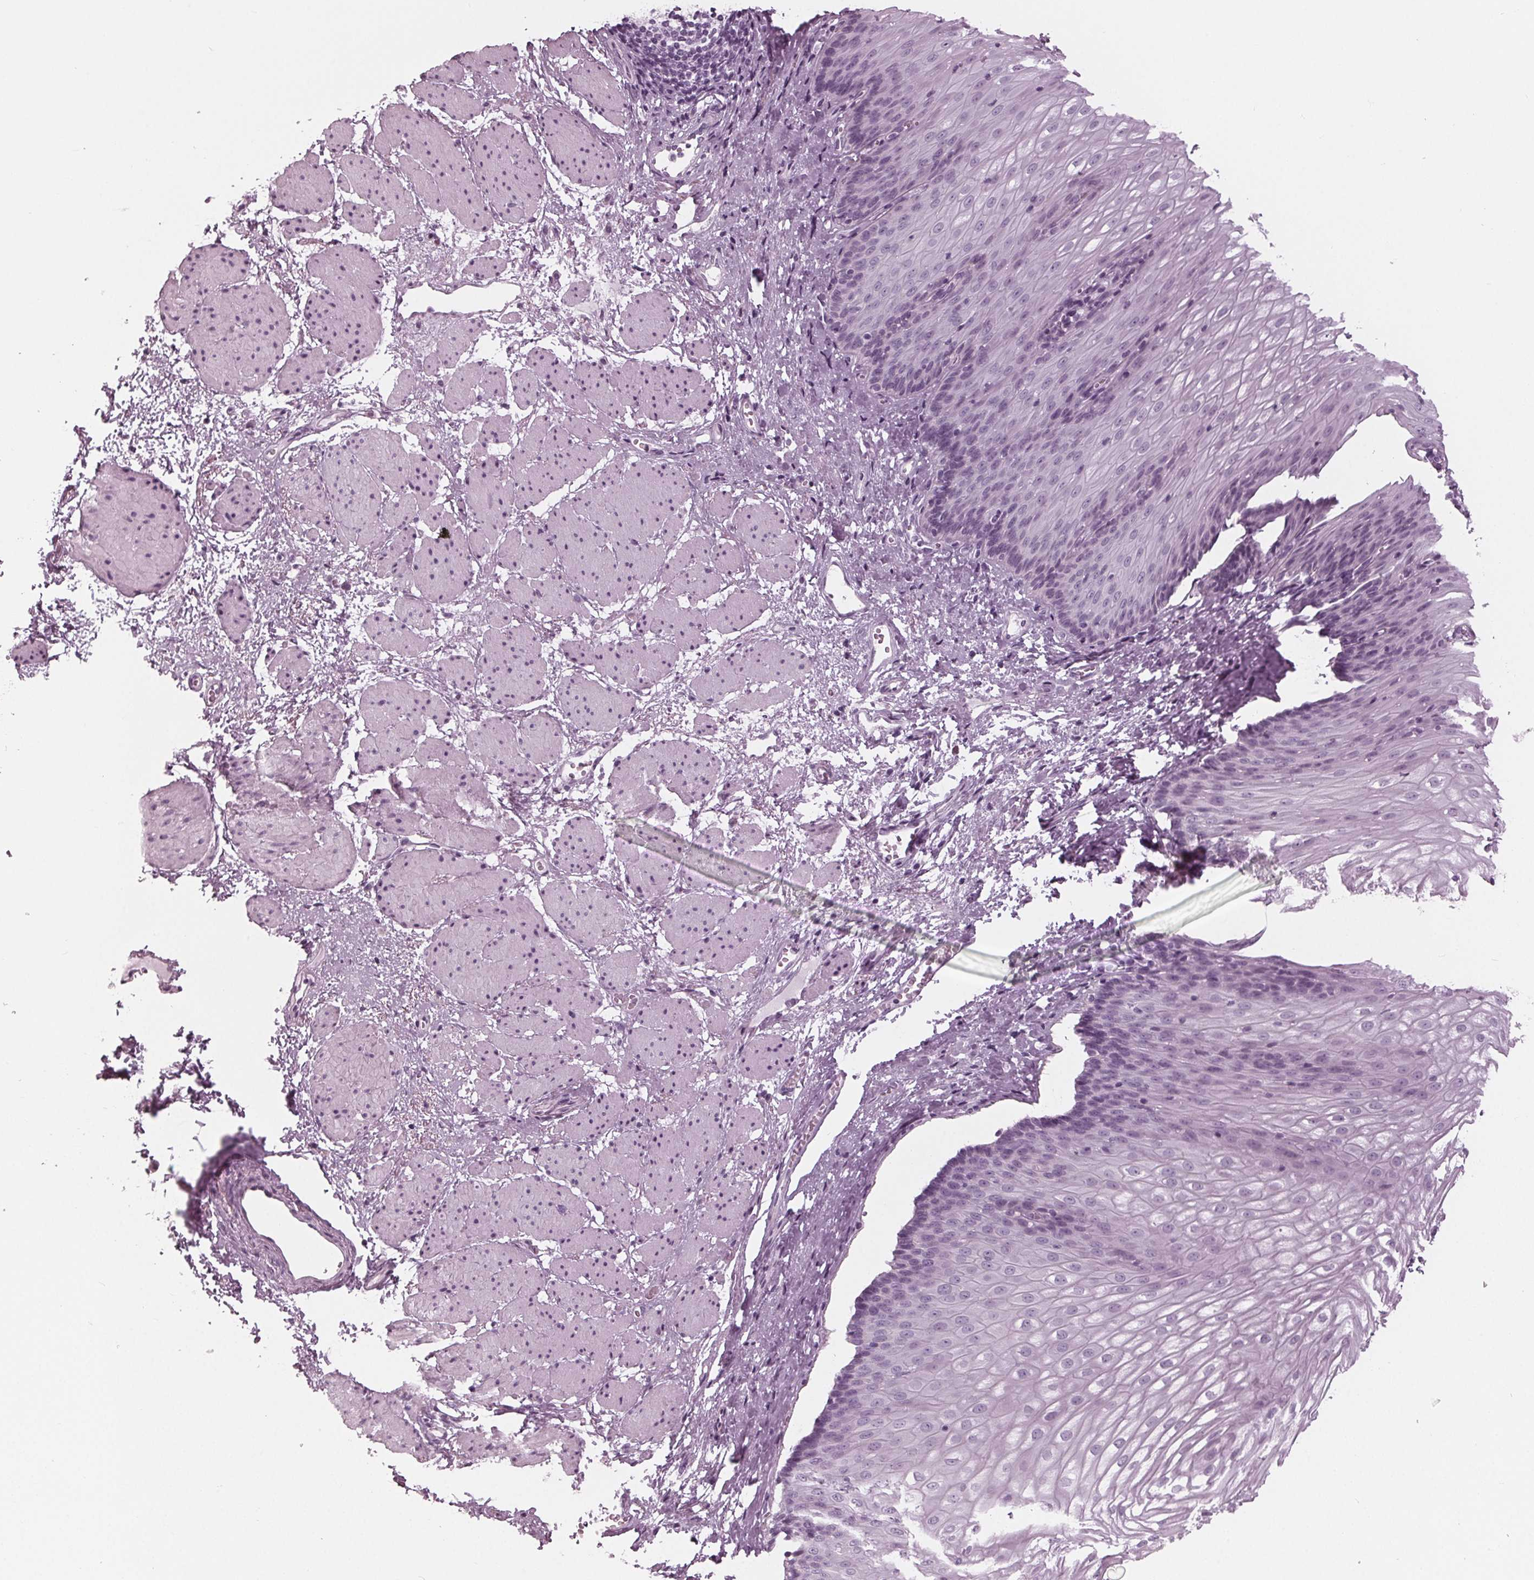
{"staining": {"intensity": "negative", "quantity": "none", "location": "none"}, "tissue": "esophagus", "cell_type": "Squamous epithelial cells", "image_type": "normal", "snomed": [{"axis": "morphology", "description": "Normal tissue, NOS"}, {"axis": "topography", "description": "Esophagus"}], "caption": "Squamous epithelial cells show no significant expression in unremarkable esophagus.", "gene": "KRT28", "patient": {"sex": "male", "age": 62}}